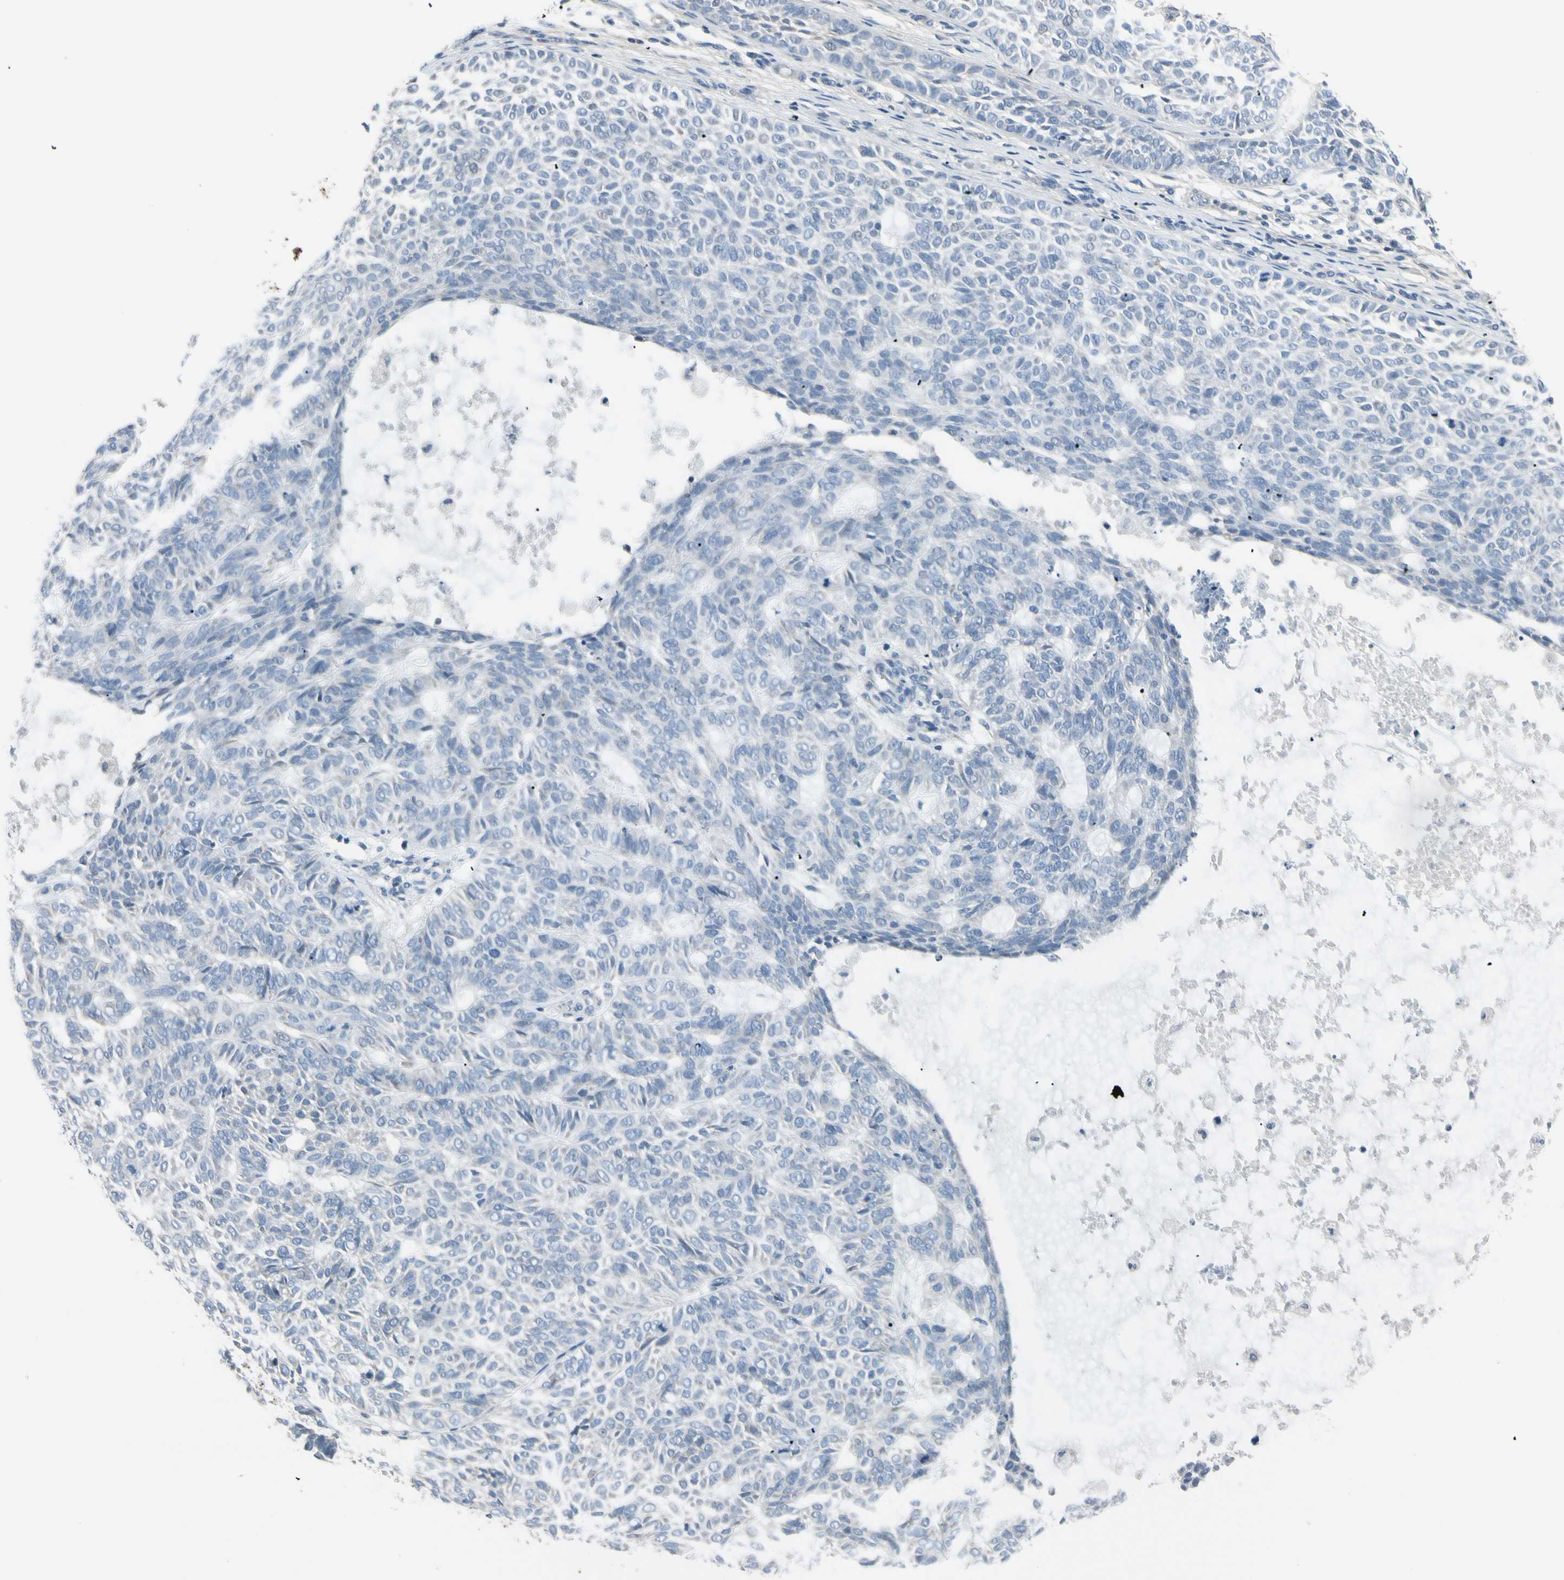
{"staining": {"intensity": "negative", "quantity": "none", "location": "none"}, "tissue": "skin cancer", "cell_type": "Tumor cells", "image_type": "cancer", "snomed": [{"axis": "morphology", "description": "Basal cell carcinoma"}, {"axis": "topography", "description": "Skin"}], "caption": "An image of skin cancer stained for a protein displays no brown staining in tumor cells.", "gene": "PIGR", "patient": {"sex": "male", "age": 87}}